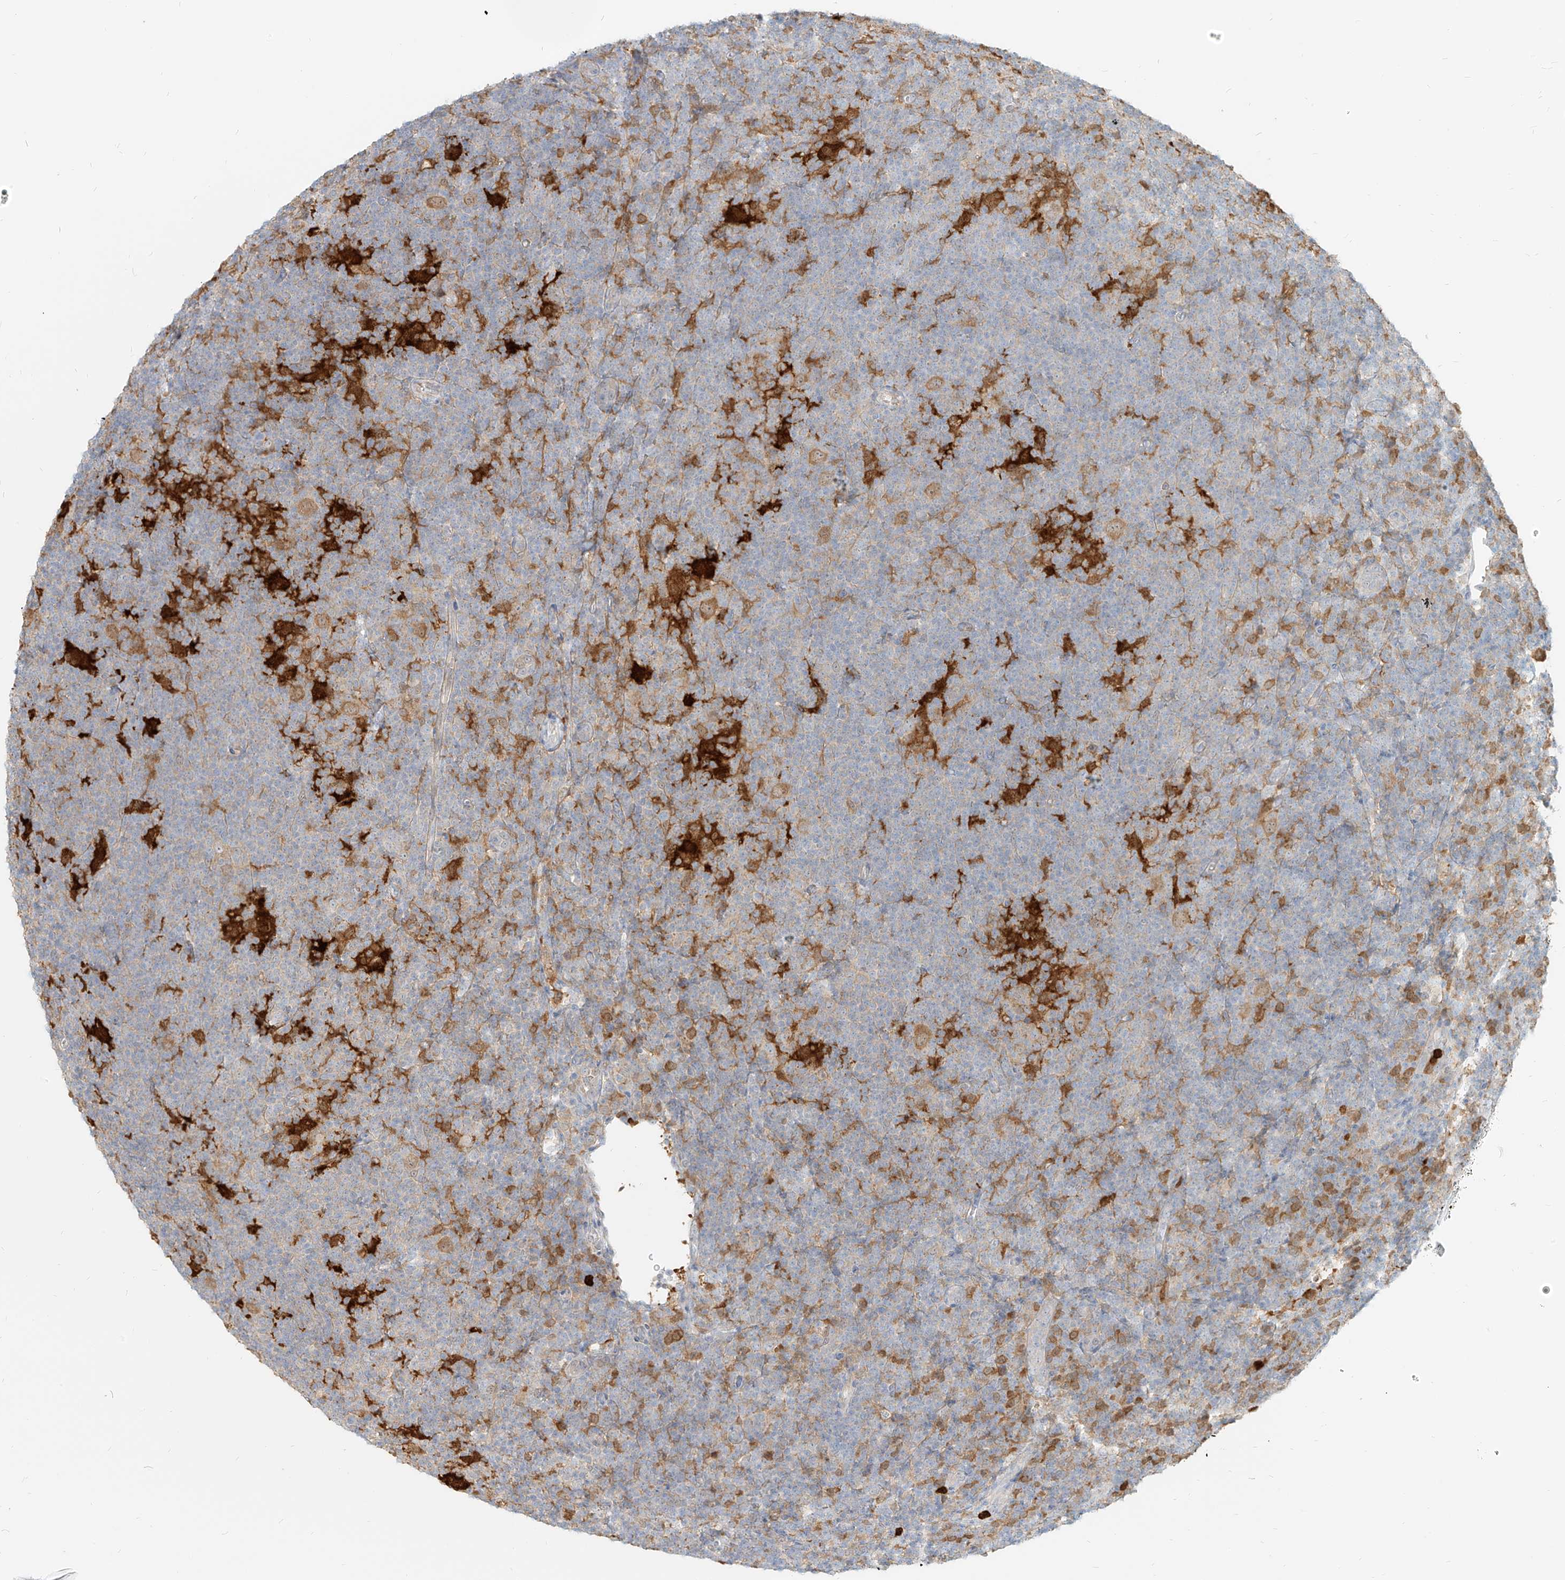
{"staining": {"intensity": "moderate", "quantity": ">75%", "location": "cytoplasmic/membranous"}, "tissue": "lymphoma", "cell_type": "Tumor cells", "image_type": "cancer", "snomed": [{"axis": "morphology", "description": "Hodgkin's disease, NOS"}, {"axis": "topography", "description": "Lymph node"}], "caption": "High-magnification brightfield microscopy of lymphoma stained with DAB (brown) and counterstained with hematoxylin (blue). tumor cells exhibit moderate cytoplasmic/membranous positivity is identified in approximately>75% of cells.", "gene": "PGD", "patient": {"sex": "female", "age": 57}}